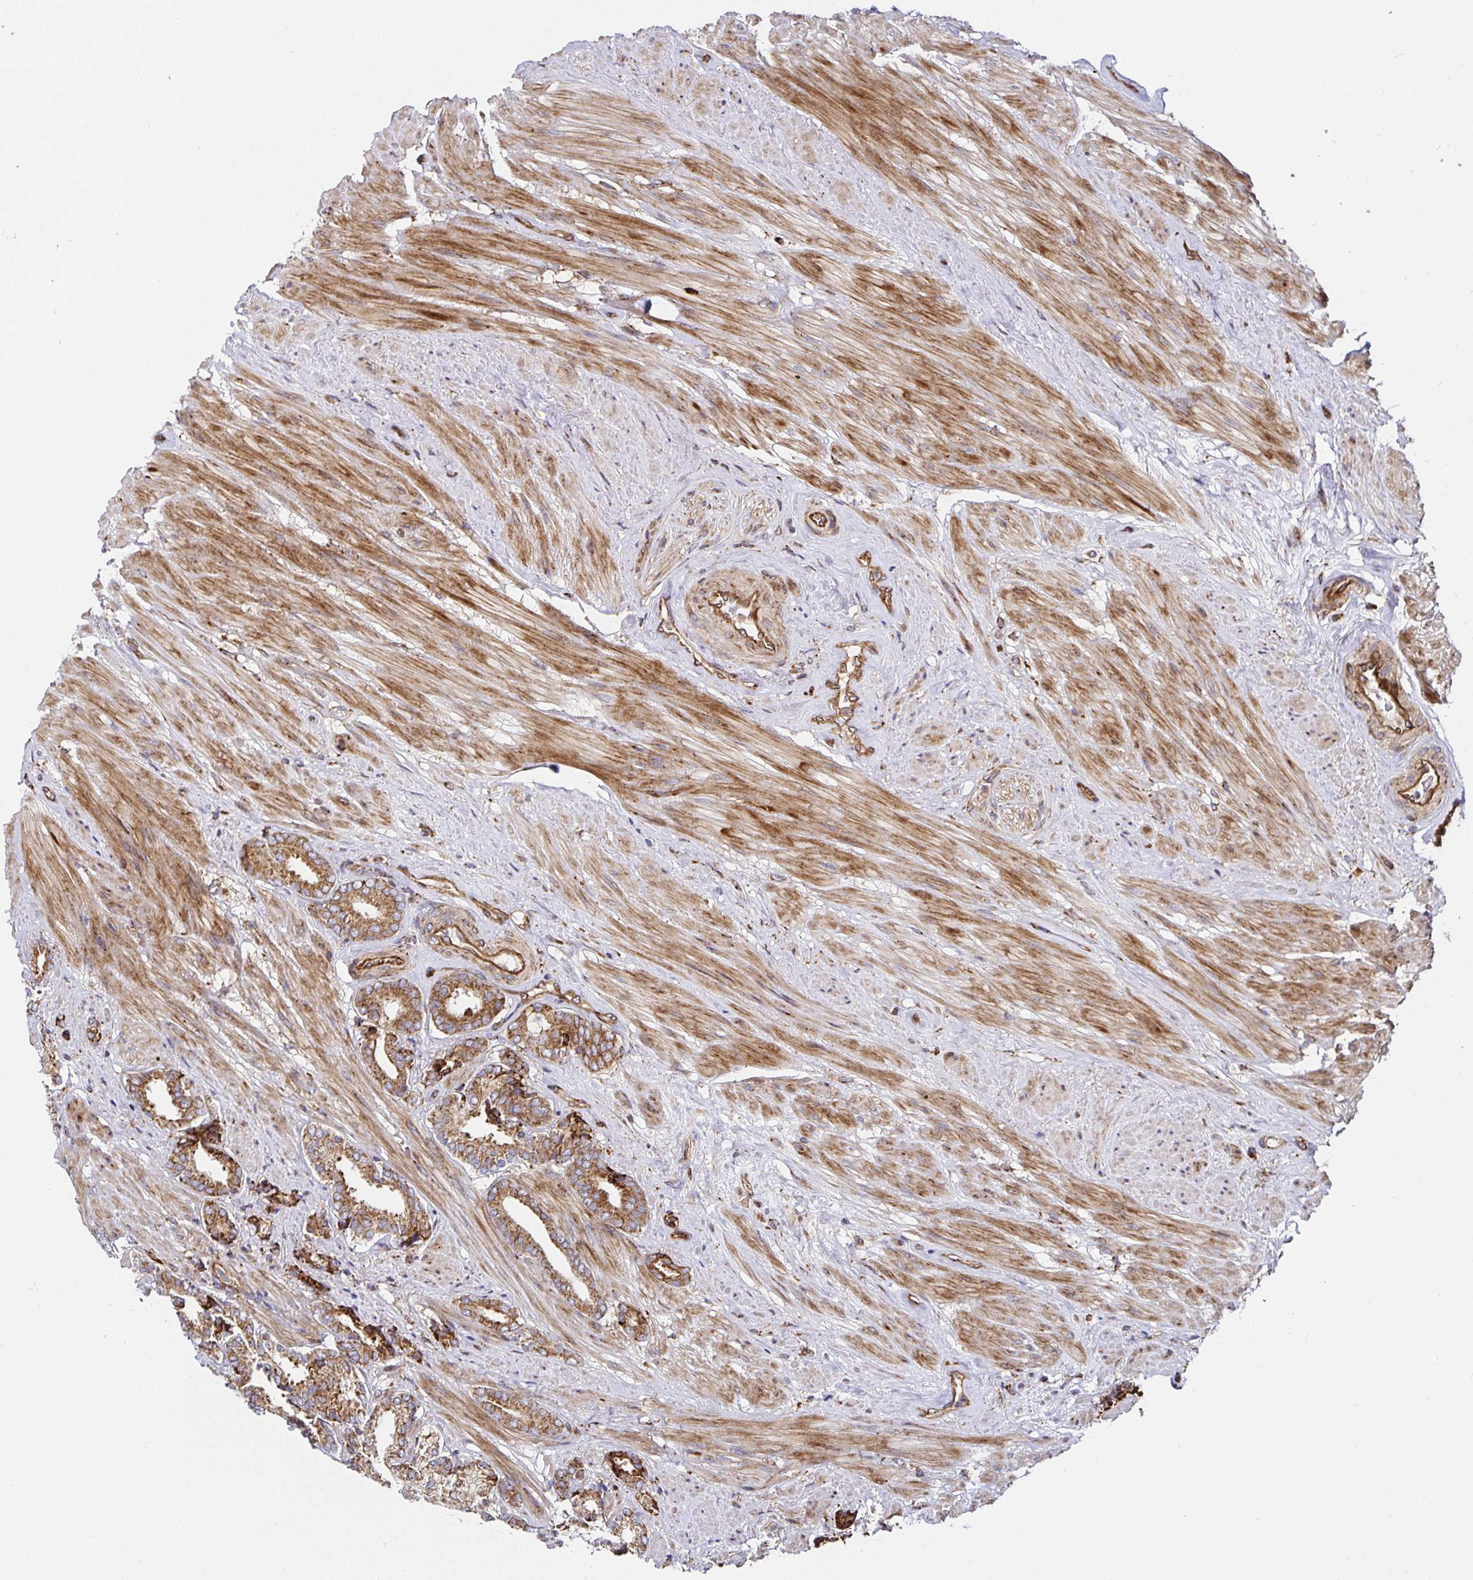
{"staining": {"intensity": "moderate", "quantity": ">75%", "location": "cytoplasmic/membranous"}, "tissue": "prostate cancer", "cell_type": "Tumor cells", "image_type": "cancer", "snomed": [{"axis": "morphology", "description": "Adenocarcinoma, High grade"}, {"axis": "topography", "description": "Prostate"}], "caption": "Approximately >75% of tumor cells in human prostate high-grade adenocarcinoma reveal moderate cytoplasmic/membranous protein staining as visualized by brown immunohistochemical staining.", "gene": "SMYD3", "patient": {"sex": "male", "age": 56}}